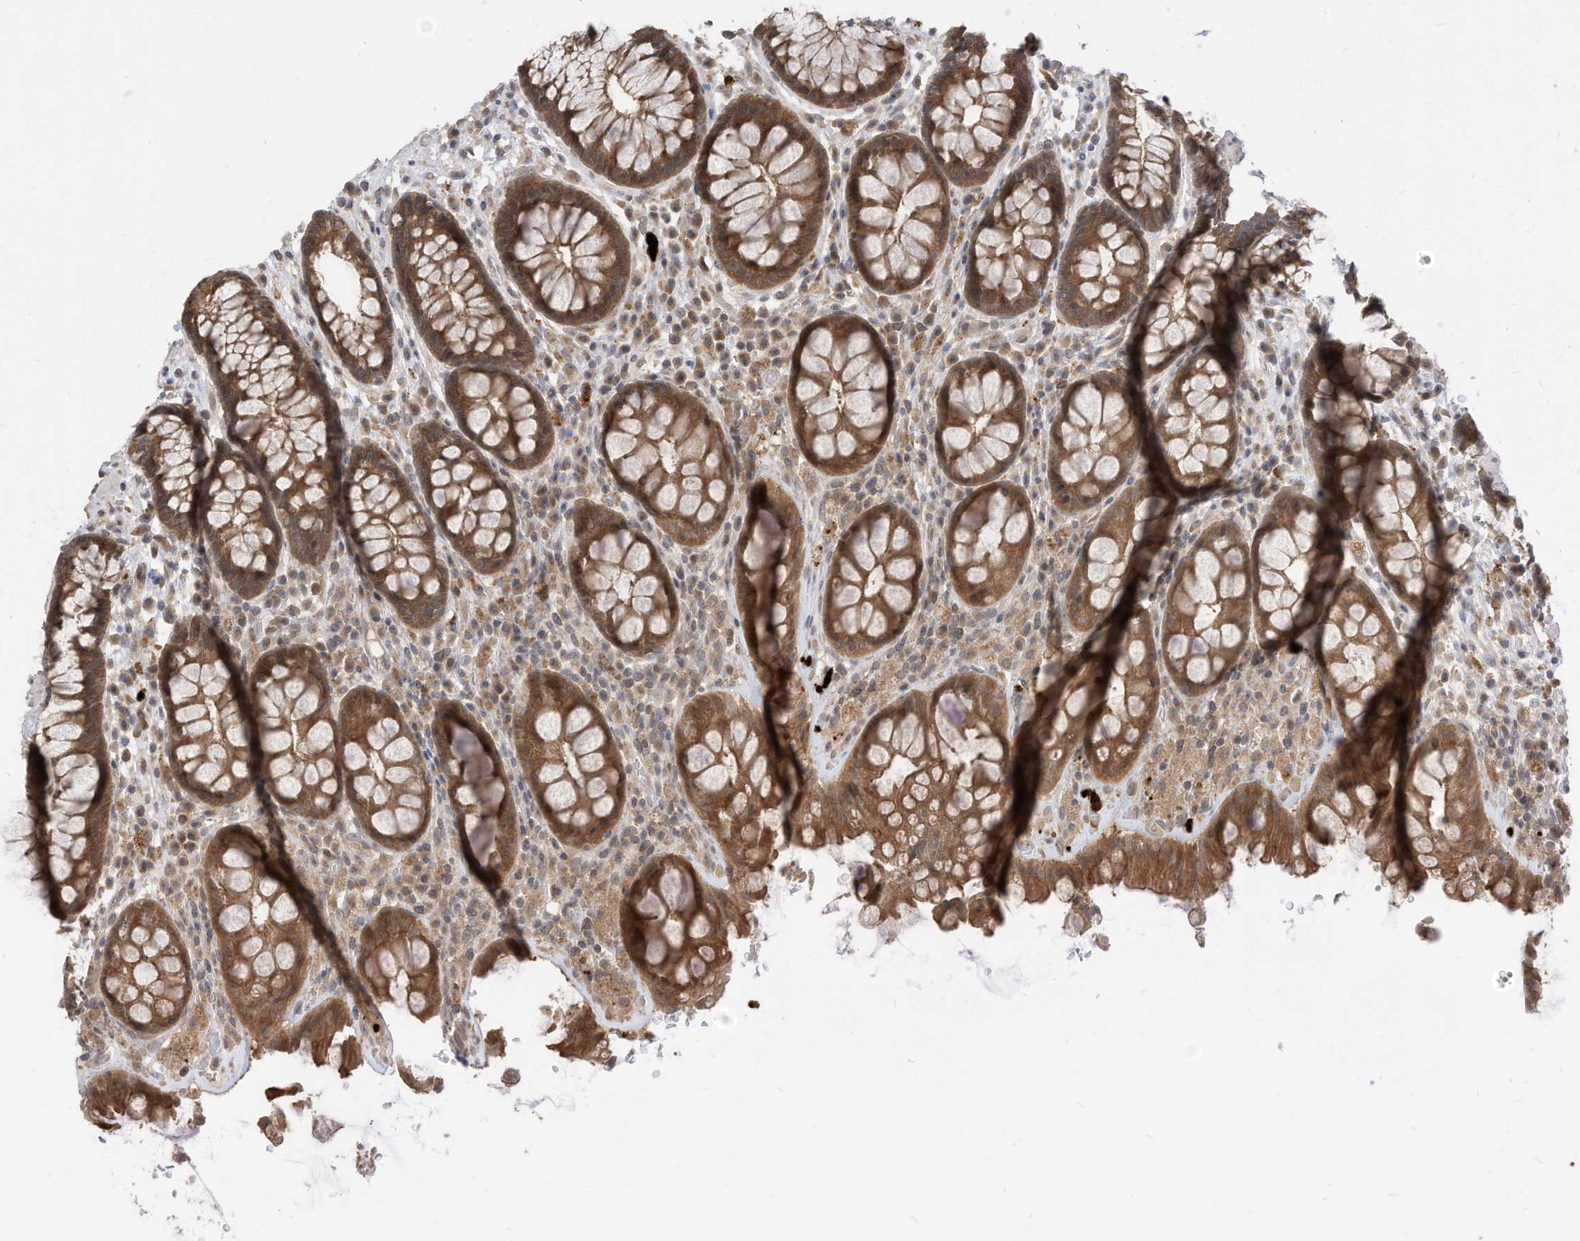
{"staining": {"intensity": "moderate", "quantity": ">75%", "location": "cytoplasmic/membranous"}, "tissue": "rectum", "cell_type": "Glandular cells", "image_type": "normal", "snomed": [{"axis": "morphology", "description": "Normal tissue, NOS"}, {"axis": "topography", "description": "Rectum"}], "caption": "Immunohistochemistry of benign human rectum shows medium levels of moderate cytoplasmic/membranous expression in about >75% of glandular cells. Using DAB (3,3'-diaminobenzidine) (brown) and hematoxylin (blue) stains, captured at high magnification using brightfield microscopy.", "gene": "CNKSR1", "patient": {"sex": "male", "age": 64}}